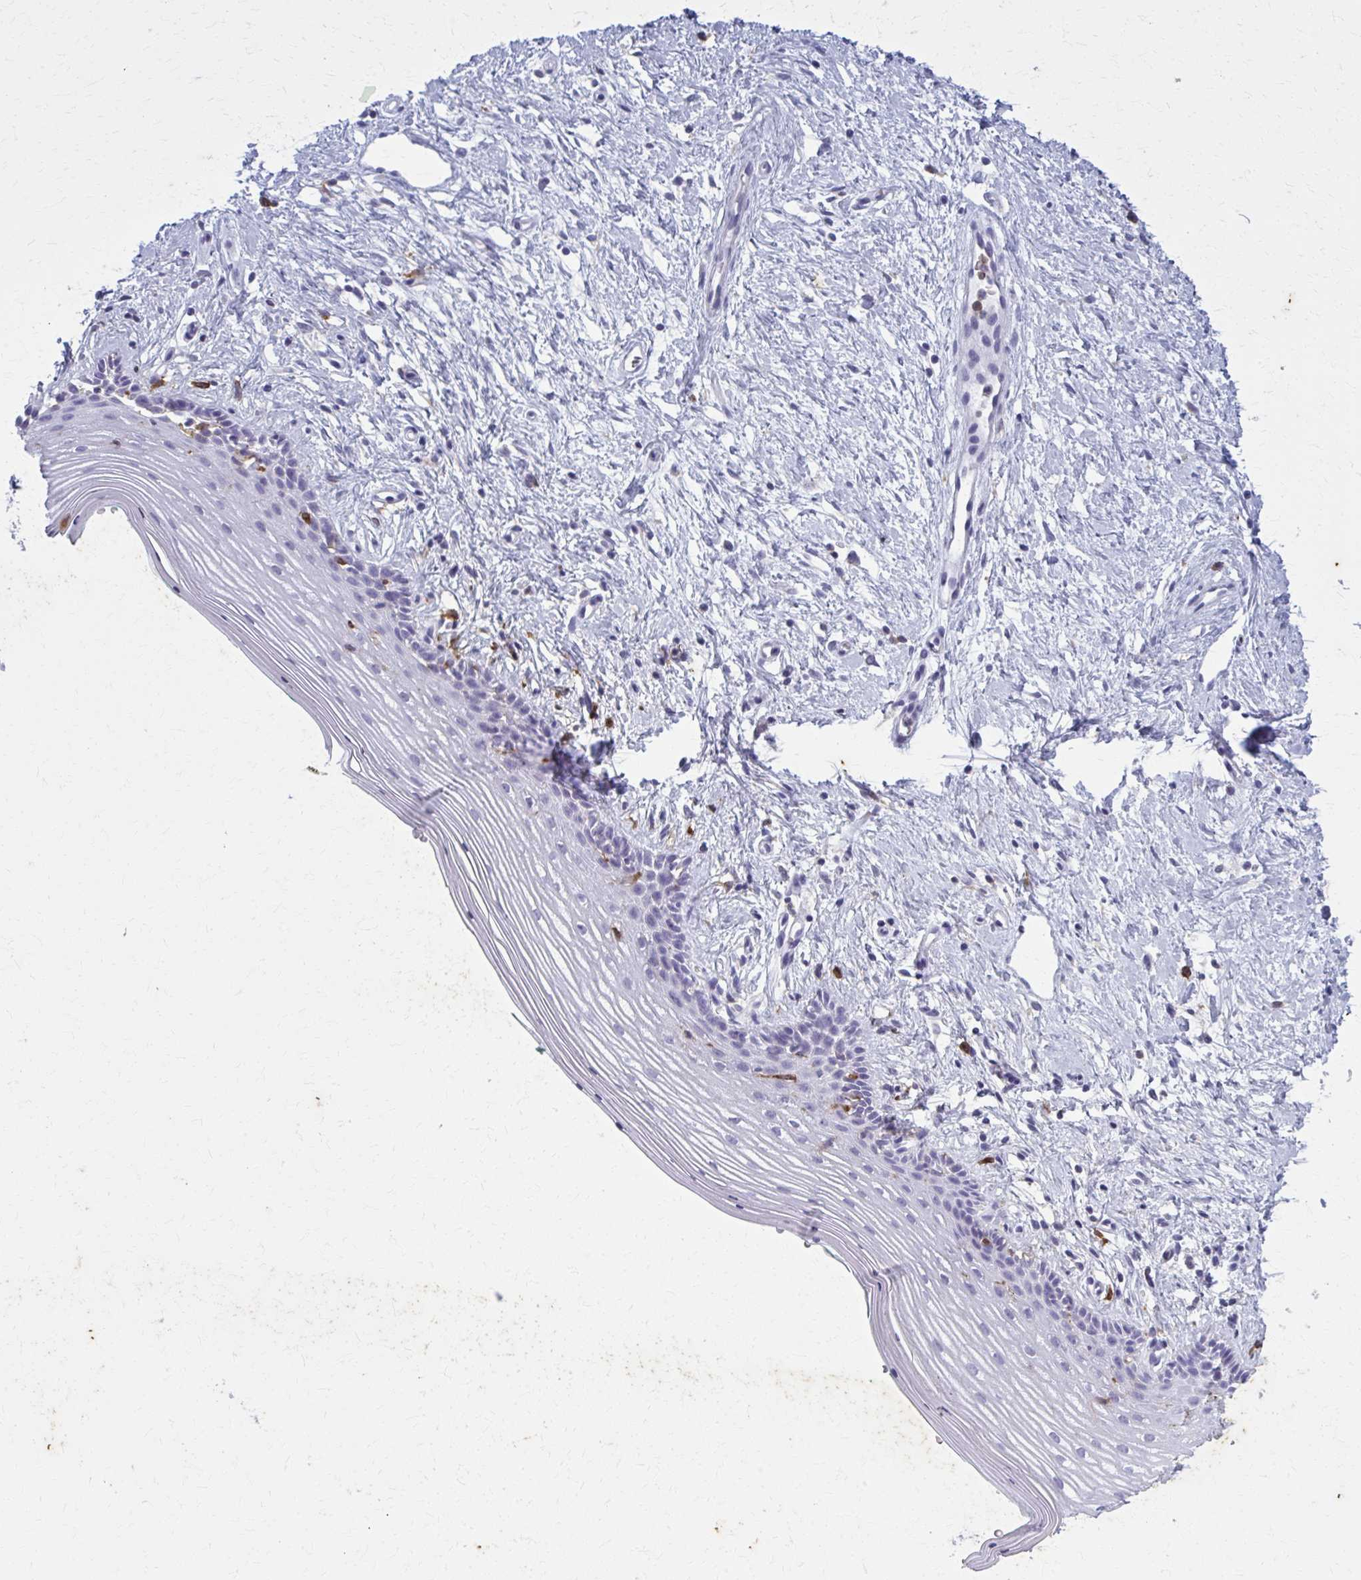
{"staining": {"intensity": "negative", "quantity": "none", "location": "none"}, "tissue": "vagina", "cell_type": "Squamous epithelial cells", "image_type": "normal", "snomed": [{"axis": "morphology", "description": "Normal tissue, NOS"}, {"axis": "topography", "description": "Vagina"}], "caption": "Protein analysis of benign vagina exhibits no significant positivity in squamous epithelial cells.", "gene": "CARD9", "patient": {"sex": "female", "age": 42}}